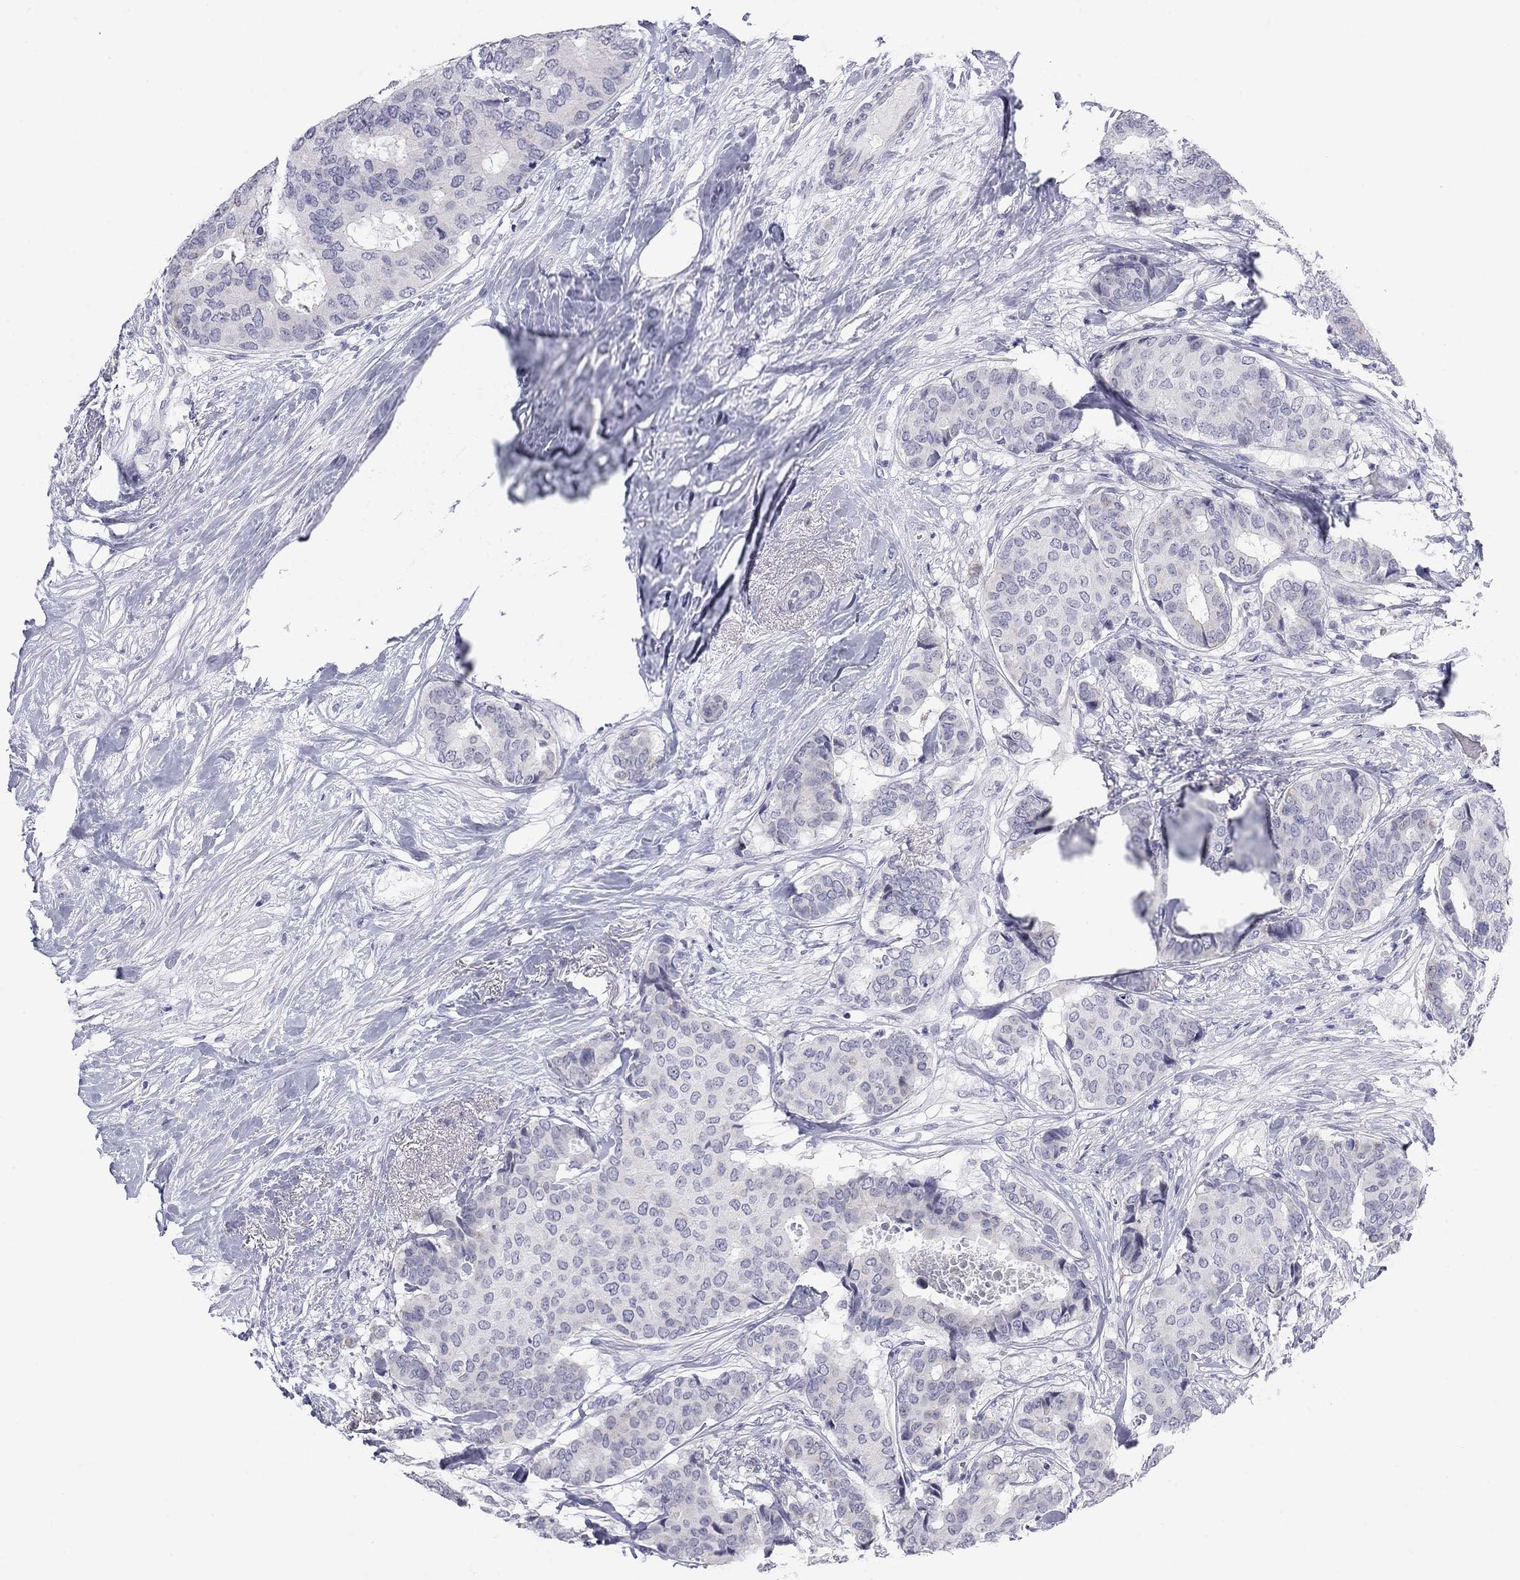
{"staining": {"intensity": "negative", "quantity": "none", "location": "none"}, "tissue": "breast cancer", "cell_type": "Tumor cells", "image_type": "cancer", "snomed": [{"axis": "morphology", "description": "Duct carcinoma"}, {"axis": "topography", "description": "Breast"}], "caption": "IHC micrograph of breast cancer stained for a protein (brown), which displays no positivity in tumor cells.", "gene": "PRPH", "patient": {"sex": "female", "age": 75}}